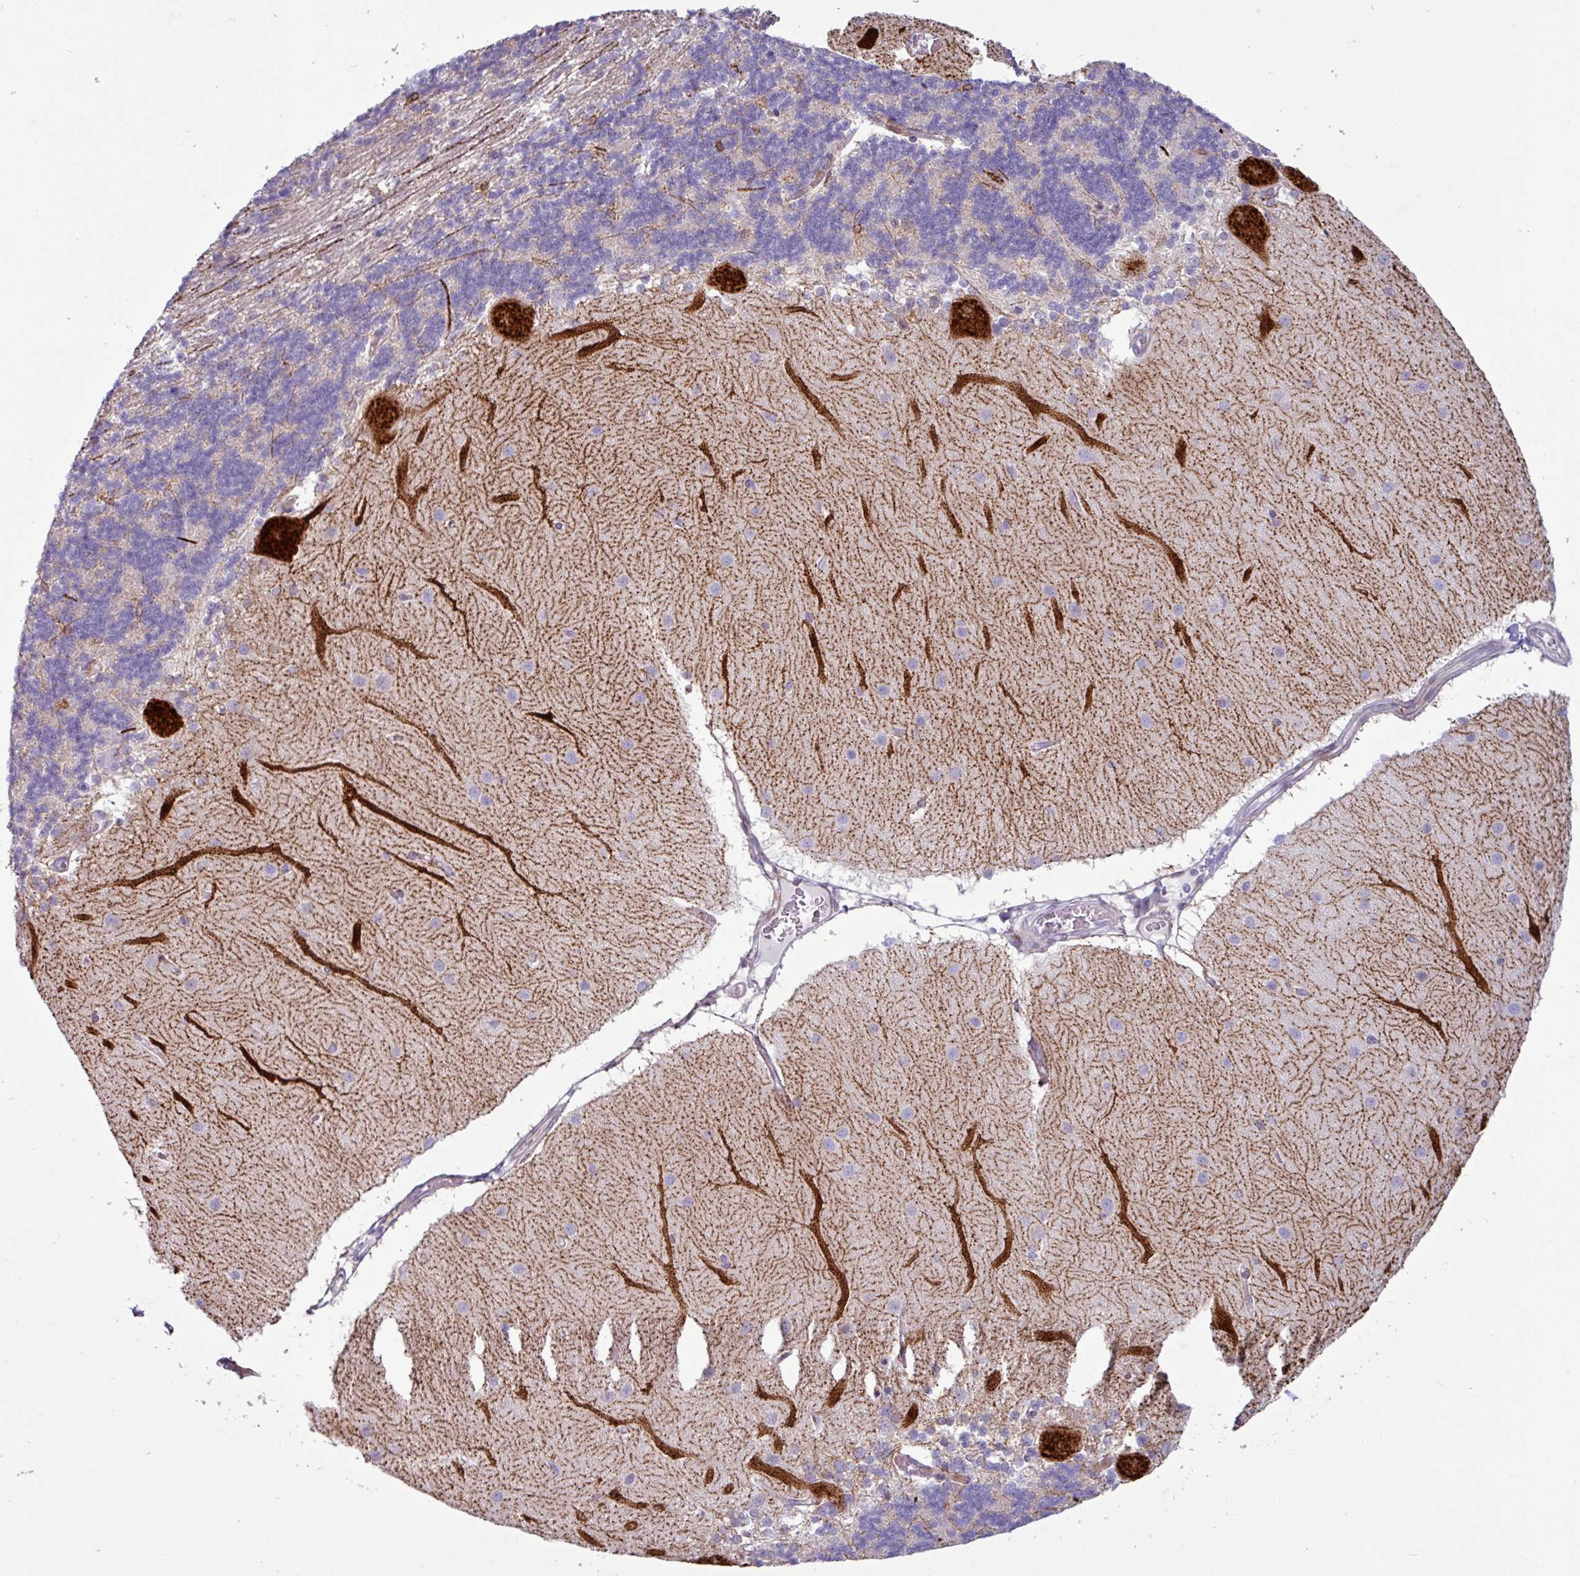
{"staining": {"intensity": "negative", "quantity": "none", "location": "none"}, "tissue": "cerebellum", "cell_type": "Cells in granular layer", "image_type": "normal", "snomed": [{"axis": "morphology", "description": "Normal tissue, NOS"}, {"axis": "topography", "description": "Cerebellum"}], "caption": "Immunohistochemistry (IHC) micrograph of normal cerebellum: human cerebellum stained with DAB demonstrates no significant protein expression in cells in granular layer.", "gene": "PPP1R35", "patient": {"sex": "female", "age": 54}}